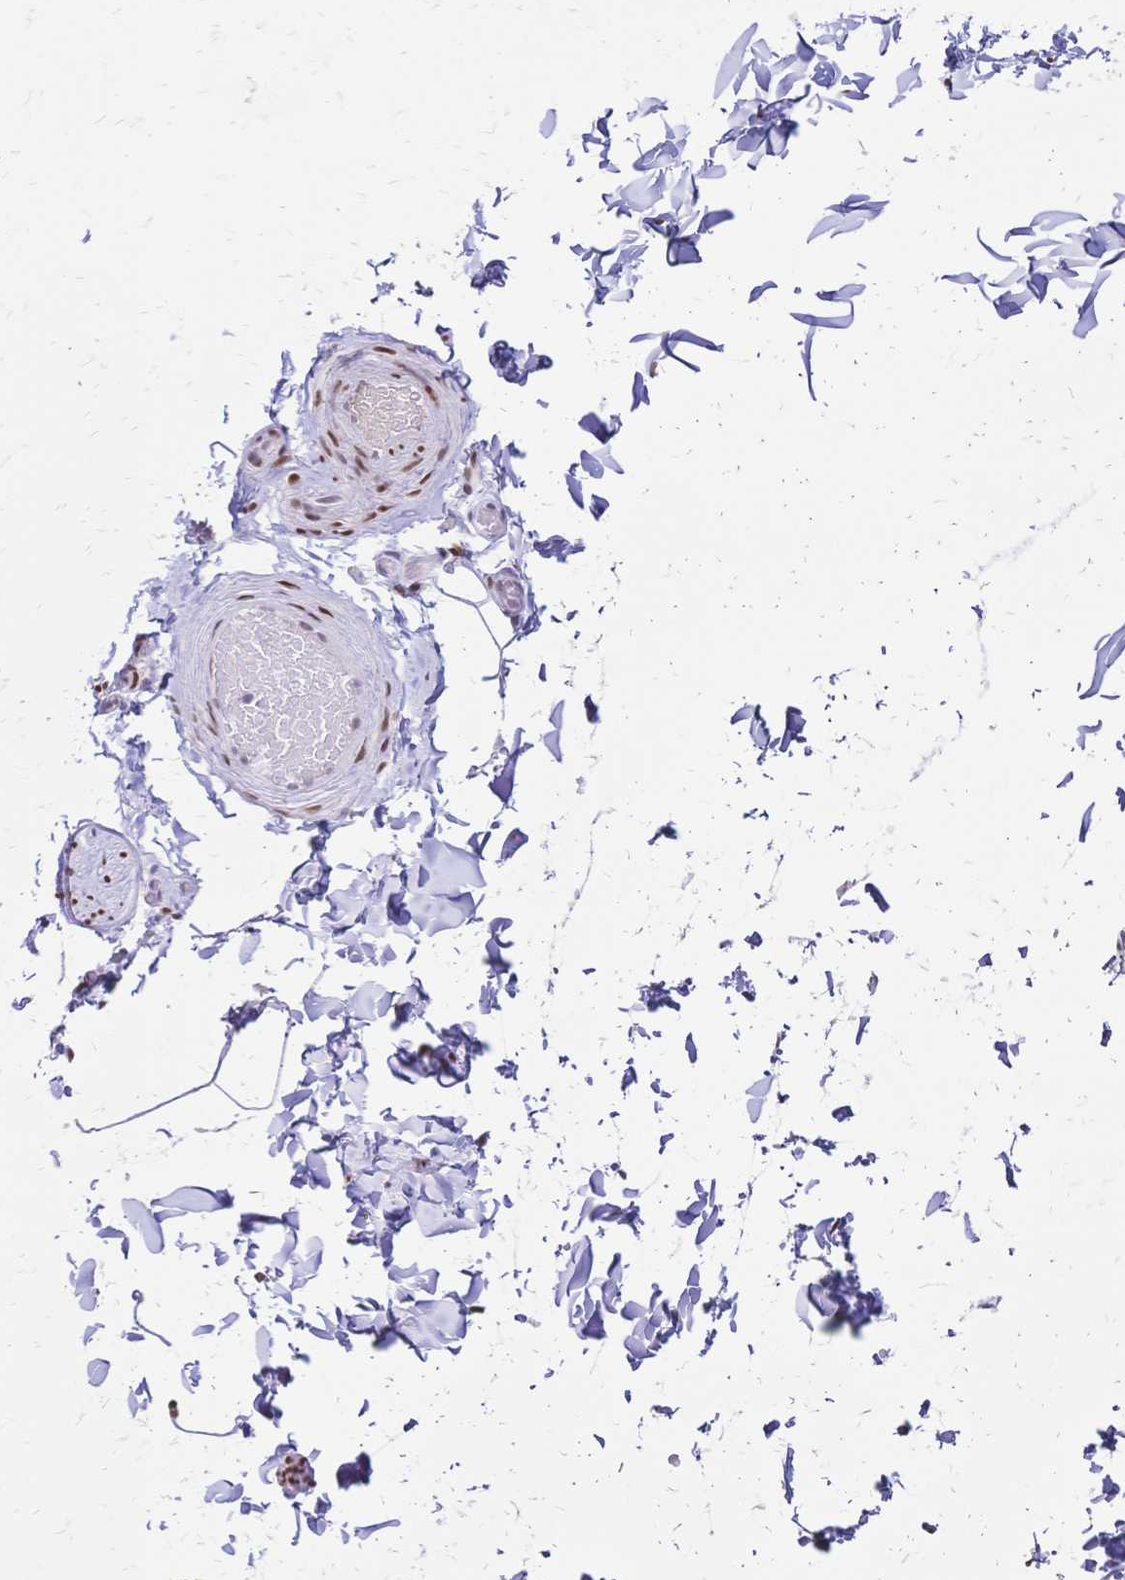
{"staining": {"intensity": "negative", "quantity": "none", "location": "none"}, "tissue": "adipose tissue", "cell_type": "Adipocytes", "image_type": "normal", "snomed": [{"axis": "morphology", "description": "Normal tissue, NOS"}, {"axis": "topography", "description": "Soft tissue"}, {"axis": "topography", "description": "Adipose tissue"}, {"axis": "topography", "description": "Vascular tissue"}, {"axis": "topography", "description": "Peripheral nerve tissue"}], "caption": "Immunohistochemistry of unremarkable human adipose tissue displays no expression in adipocytes. Brightfield microscopy of immunohistochemistry stained with DAB (brown) and hematoxylin (blue), captured at high magnification.", "gene": "NFIC", "patient": {"sex": "male", "age": 29}}